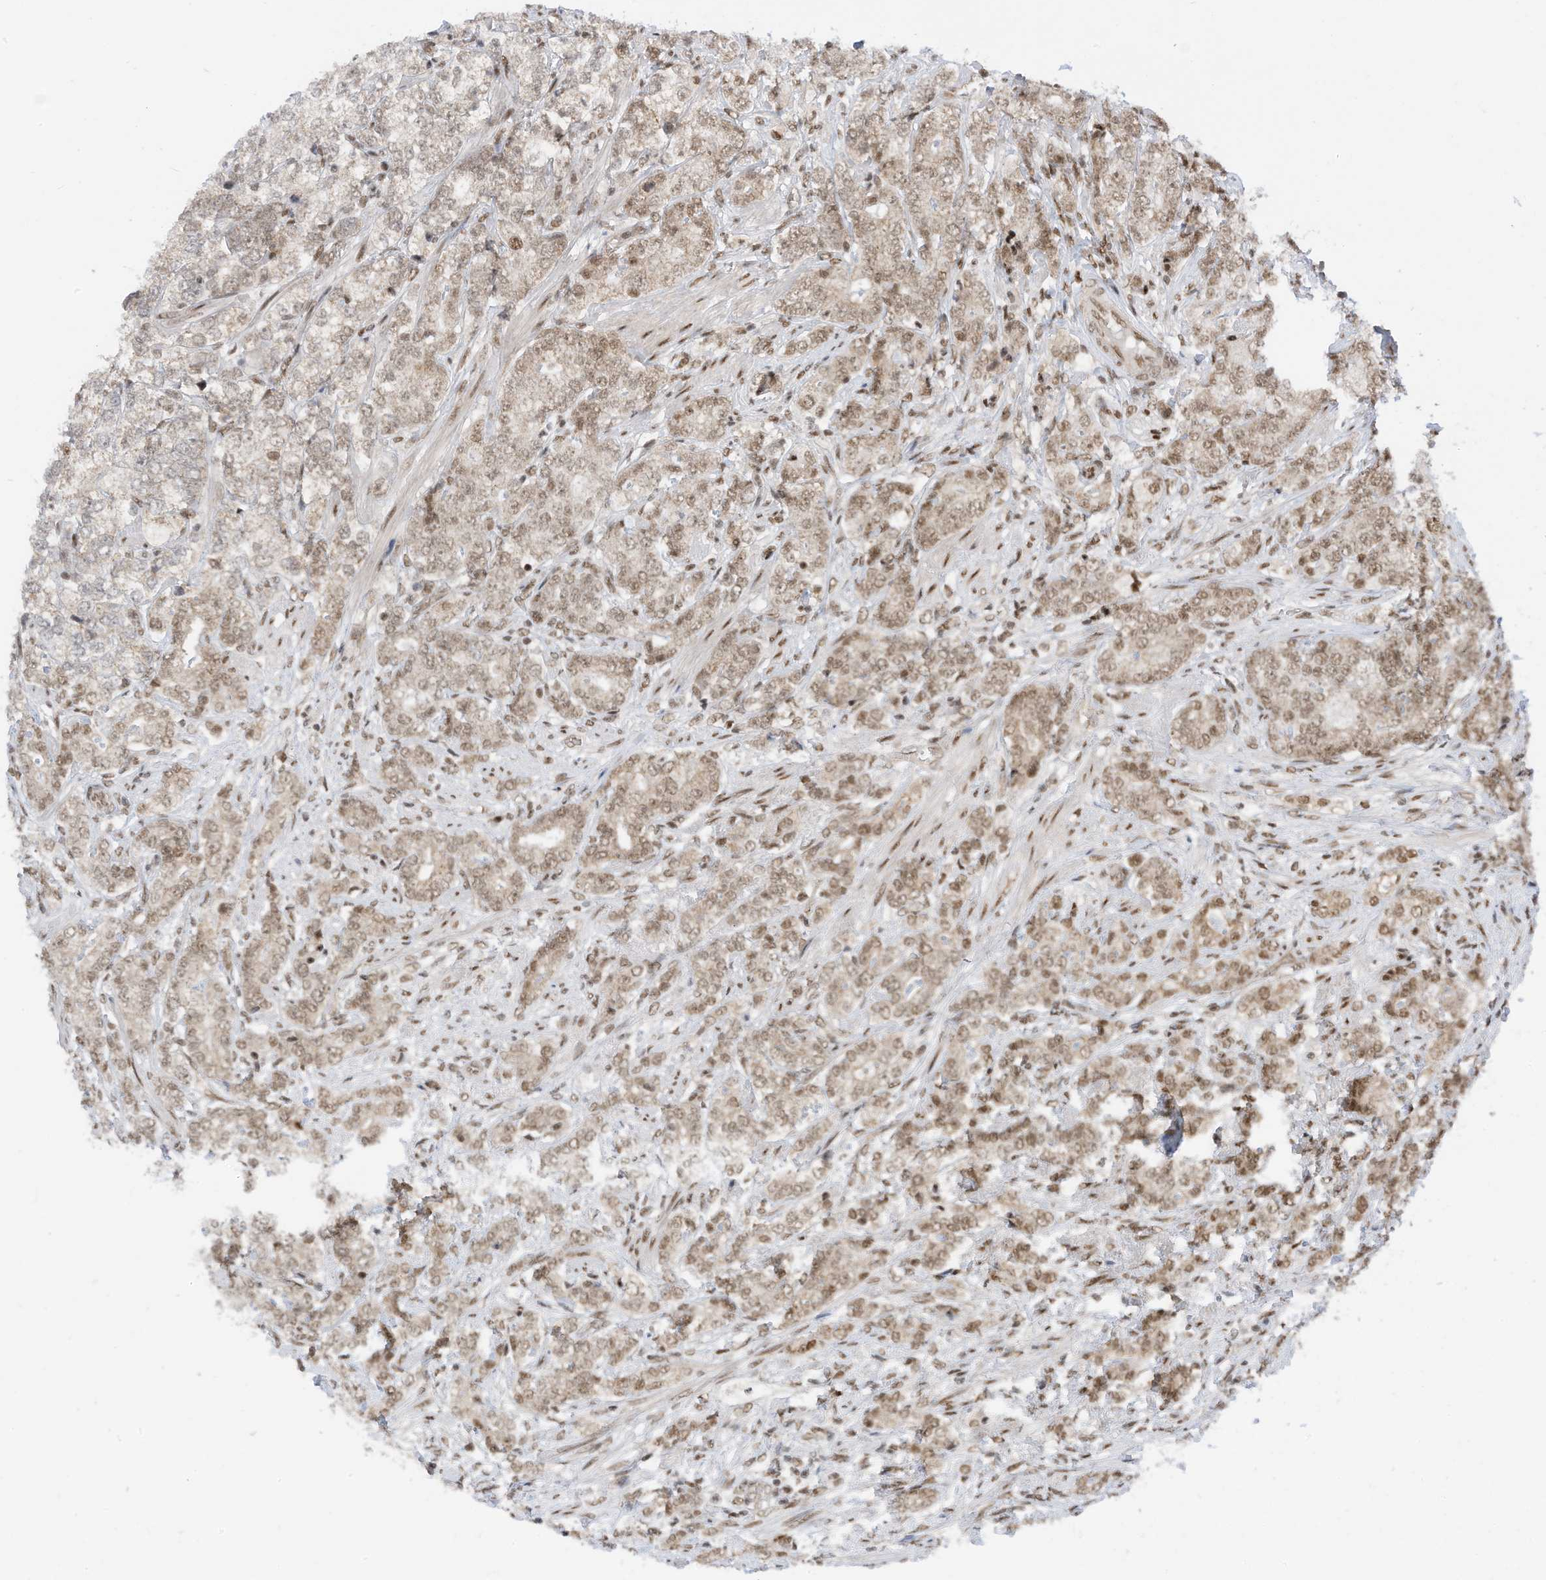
{"staining": {"intensity": "weak", "quantity": ">75%", "location": "nuclear"}, "tissue": "prostate cancer", "cell_type": "Tumor cells", "image_type": "cancer", "snomed": [{"axis": "morphology", "description": "Adenocarcinoma, High grade"}, {"axis": "topography", "description": "Prostate"}], "caption": "A micrograph showing weak nuclear expression in approximately >75% of tumor cells in prostate cancer (adenocarcinoma (high-grade)), as visualized by brown immunohistochemical staining.", "gene": "AURKAIP1", "patient": {"sex": "male", "age": 69}}